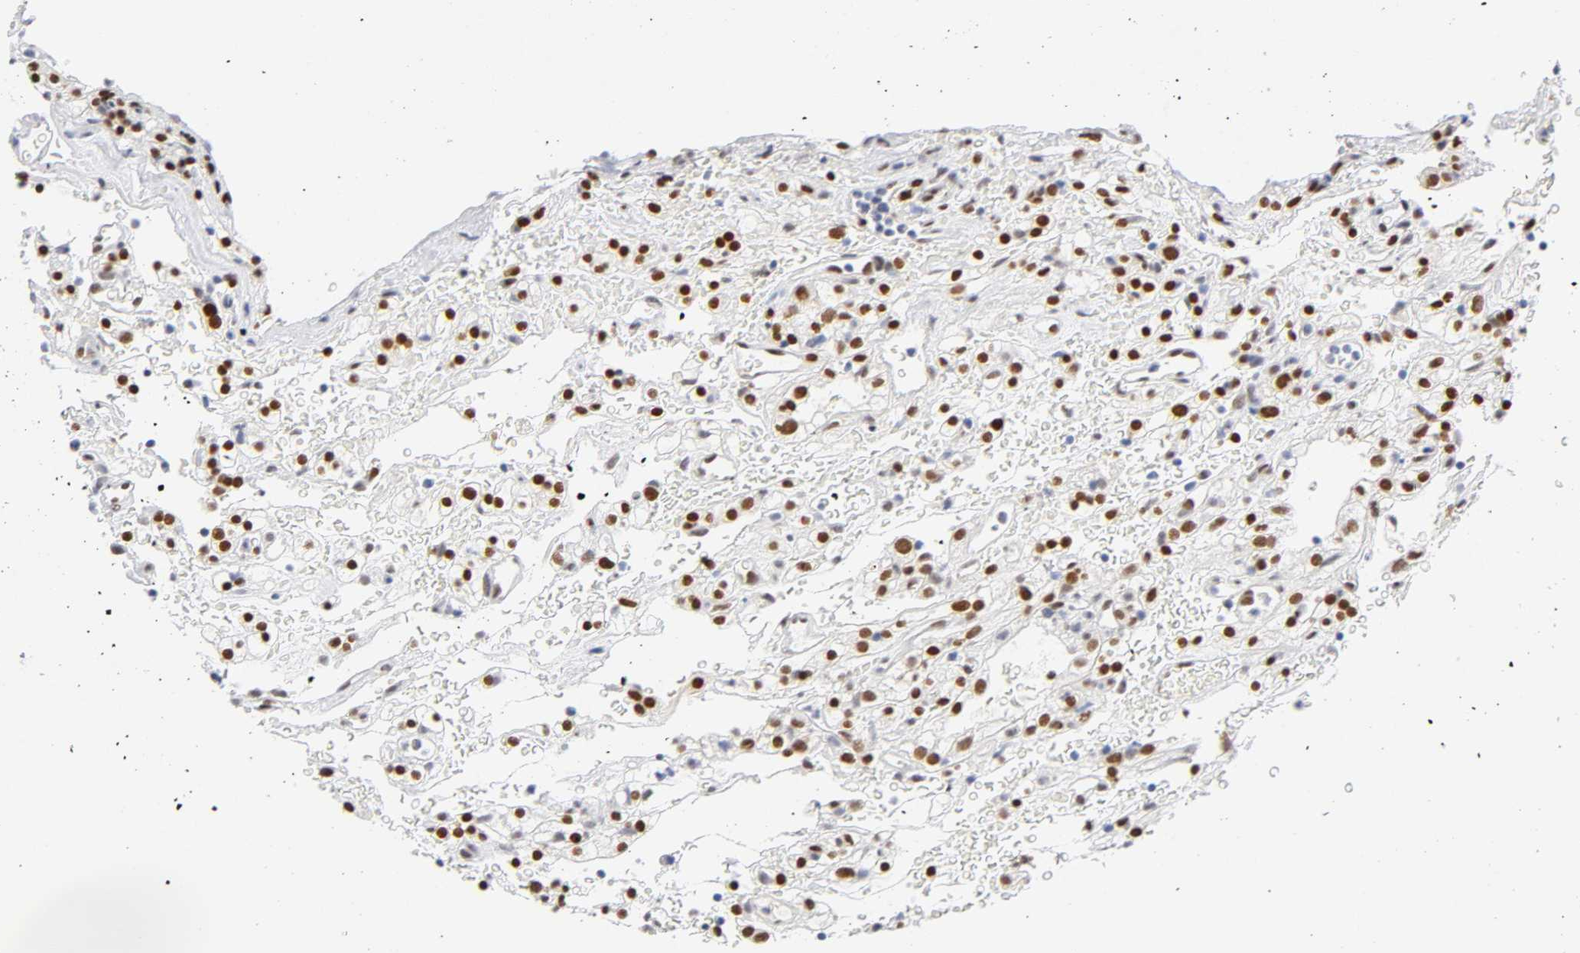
{"staining": {"intensity": "strong", "quantity": ">75%", "location": "nuclear"}, "tissue": "renal cancer", "cell_type": "Tumor cells", "image_type": "cancer", "snomed": [{"axis": "morphology", "description": "Normal tissue, NOS"}, {"axis": "morphology", "description": "Adenocarcinoma, NOS"}, {"axis": "topography", "description": "Kidney"}], "caption": "Protein staining by IHC shows strong nuclear staining in about >75% of tumor cells in renal cancer.", "gene": "NFIC", "patient": {"sex": "female", "age": 72}}